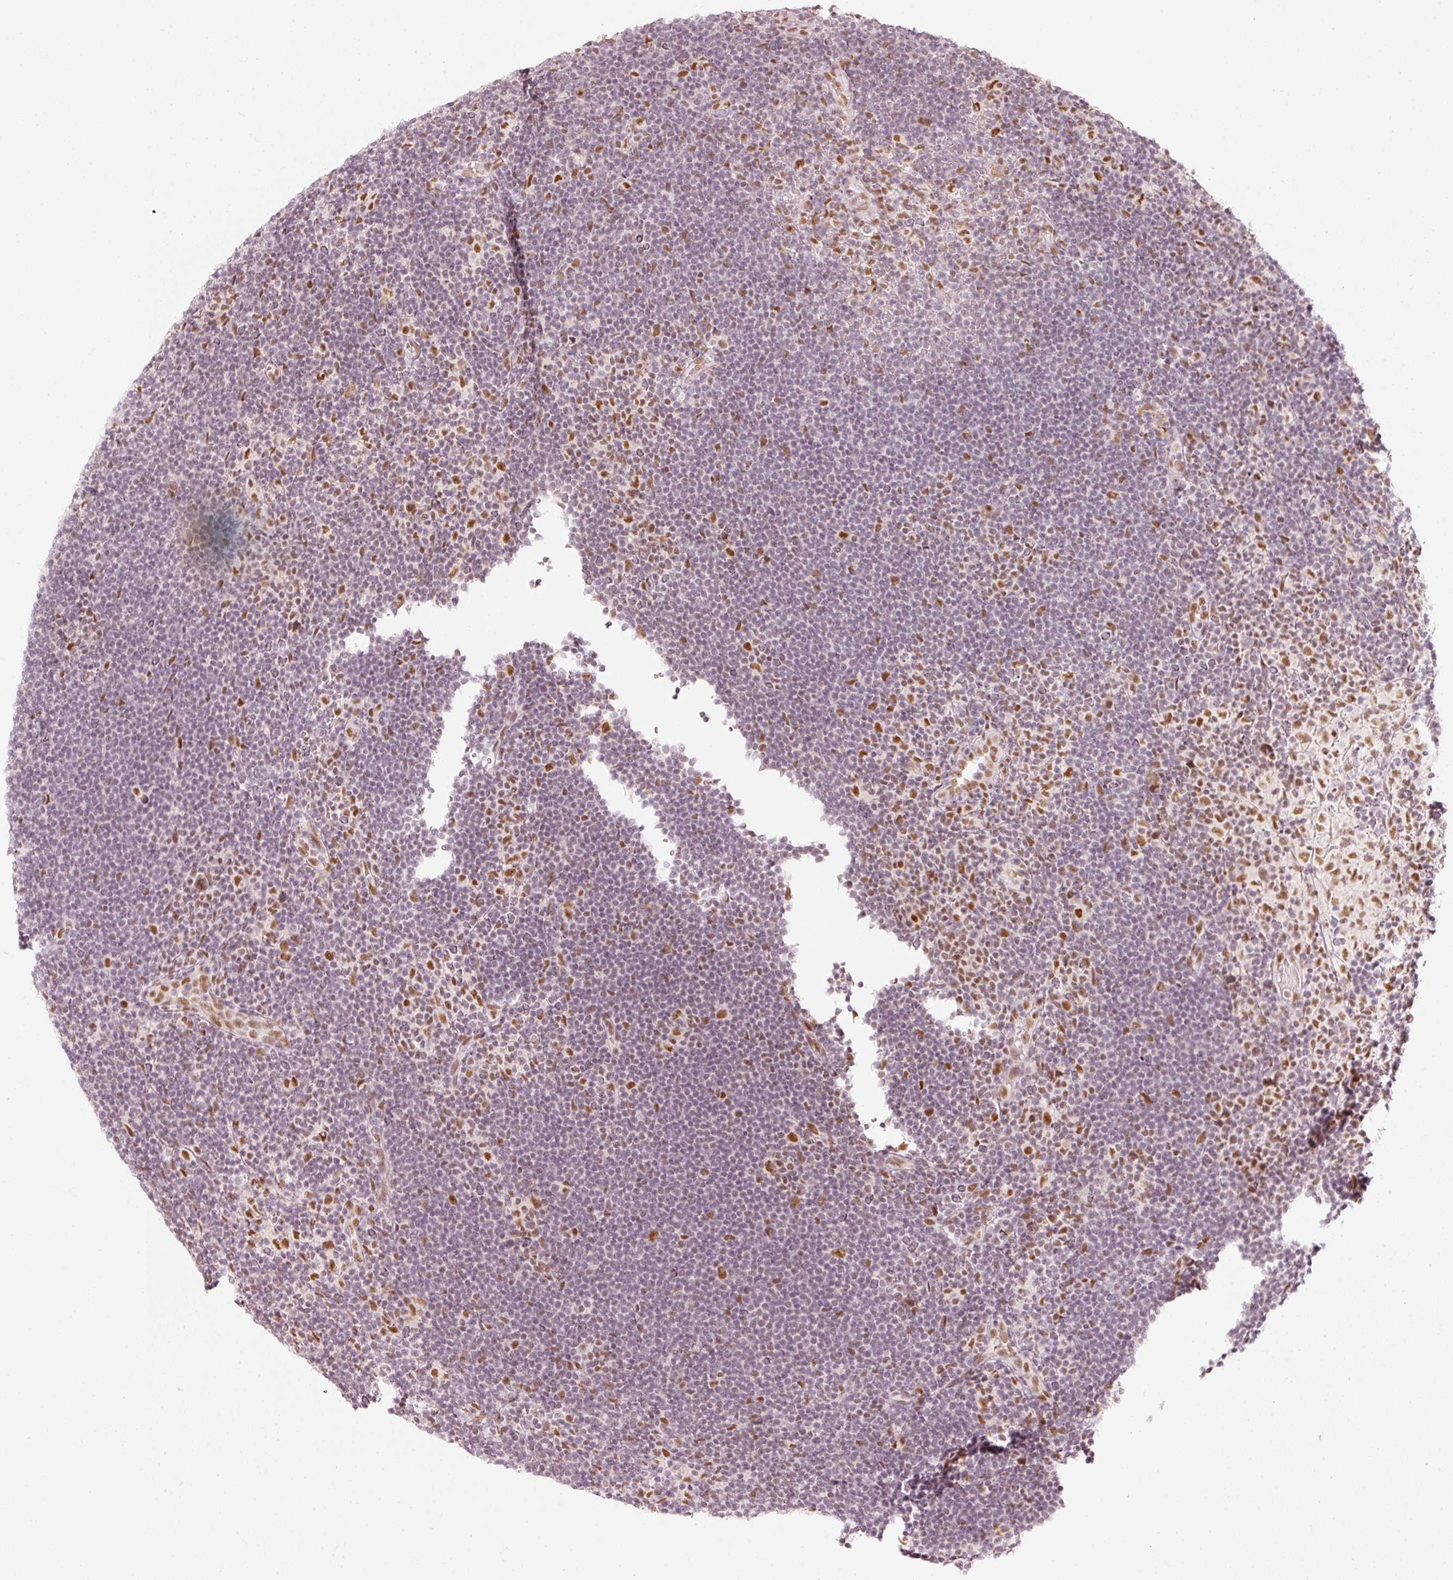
{"staining": {"intensity": "moderate", "quantity": ">75%", "location": "nuclear"}, "tissue": "lymphoma", "cell_type": "Tumor cells", "image_type": "cancer", "snomed": [{"axis": "morphology", "description": "Hodgkin's disease, NOS"}, {"axis": "topography", "description": "Lymph node"}], "caption": "Human lymphoma stained for a protein (brown) exhibits moderate nuclear positive staining in about >75% of tumor cells.", "gene": "PPP1R10", "patient": {"sex": "female", "age": 57}}